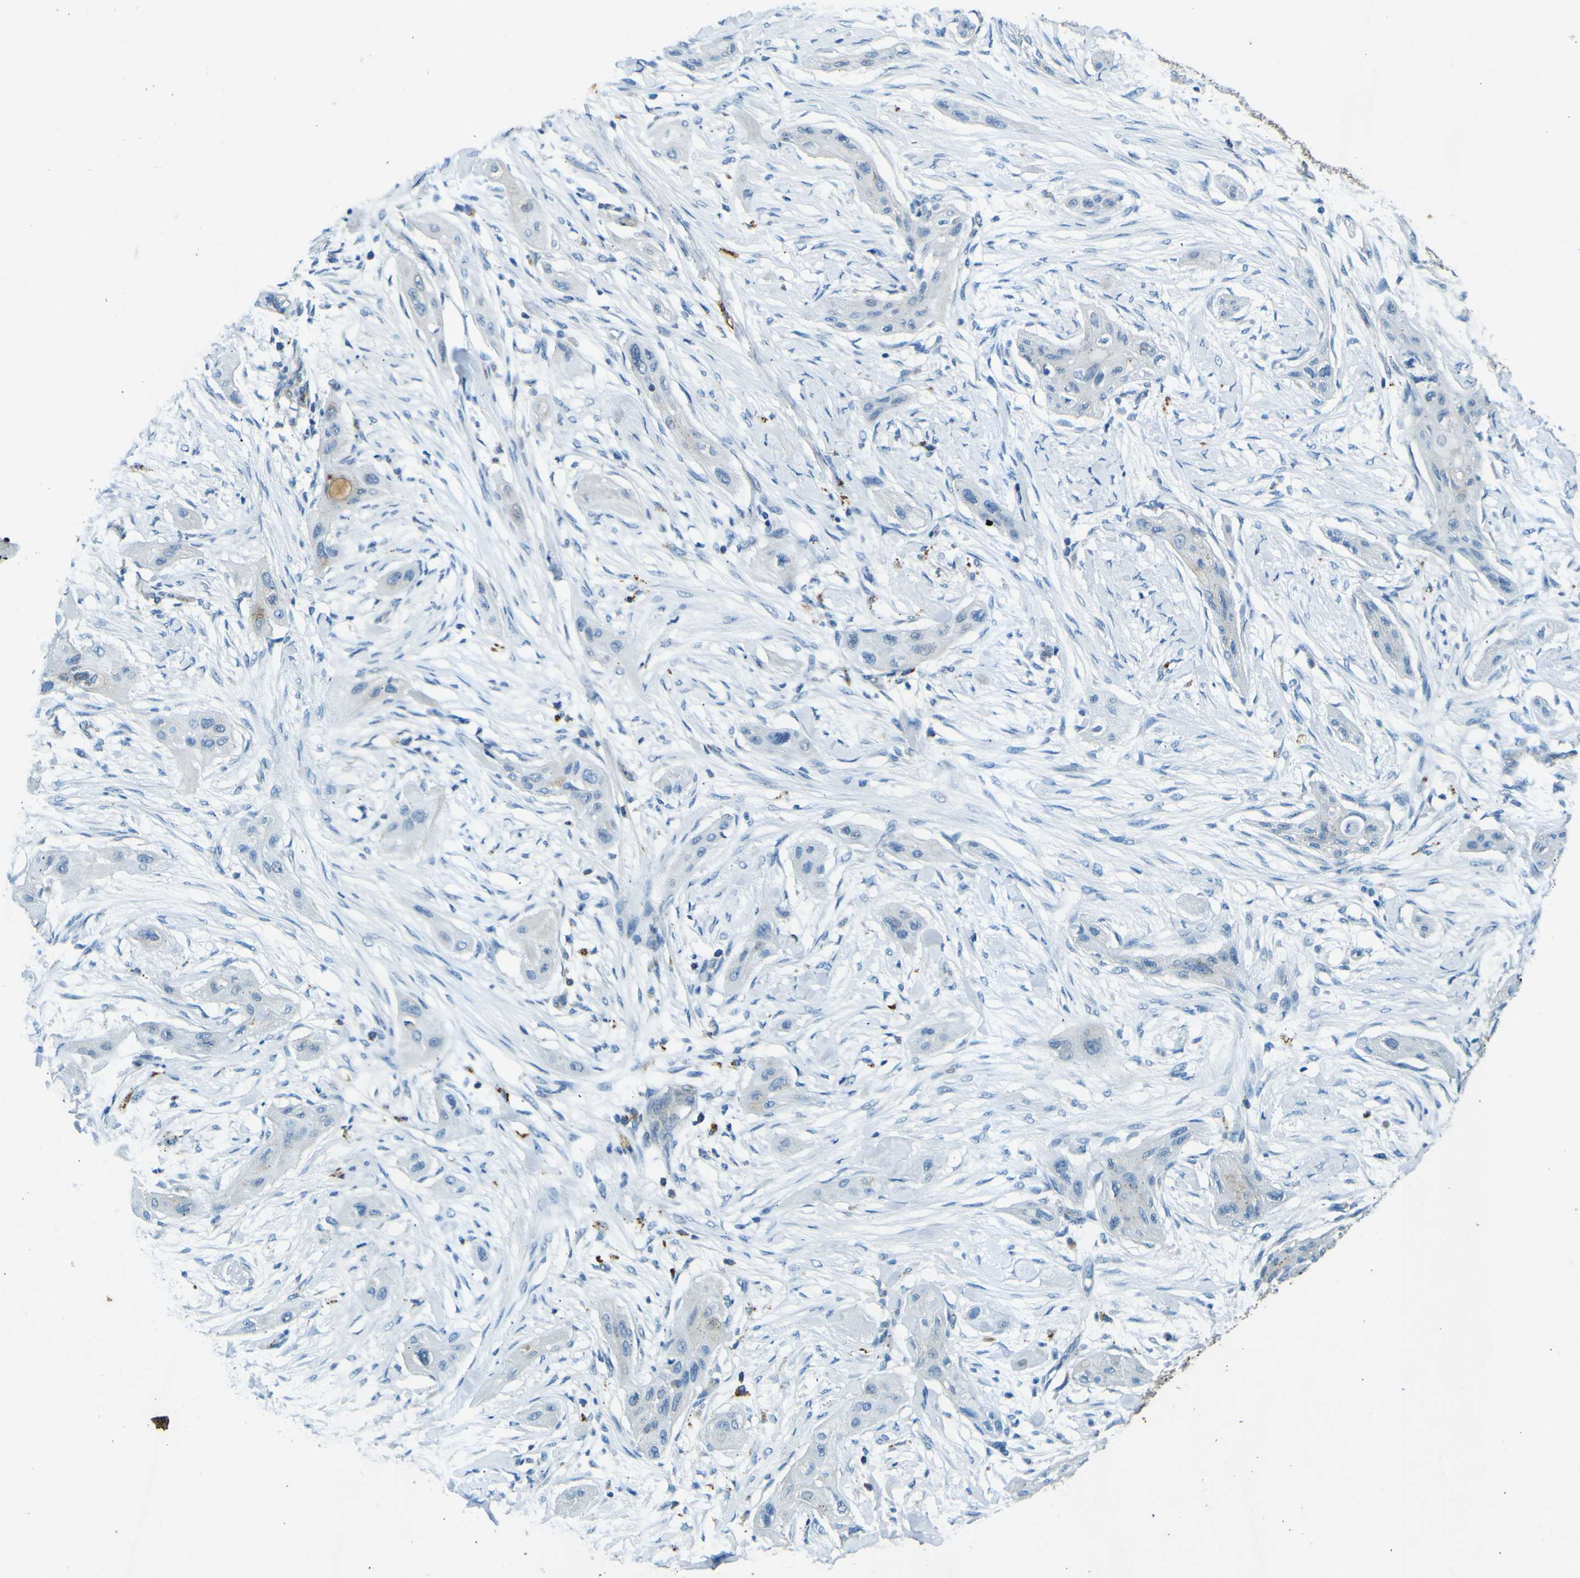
{"staining": {"intensity": "negative", "quantity": "none", "location": "none"}, "tissue": "lung cancer", "cell_type": "Tumor cells", "image_type": "cancer", "snomed": [{"axis": "morphology", "description": "Squamous cell carcinoma, NOS"}, {"axis": "topography", "description": "Lung"}], "caption": "The immunohistochemistry (IHC) histopathology image has no significant staining in tumor cells of lung cancer tissue.", "gene": "PDE9A", "patient": {"sex": "female", "age": 47}}